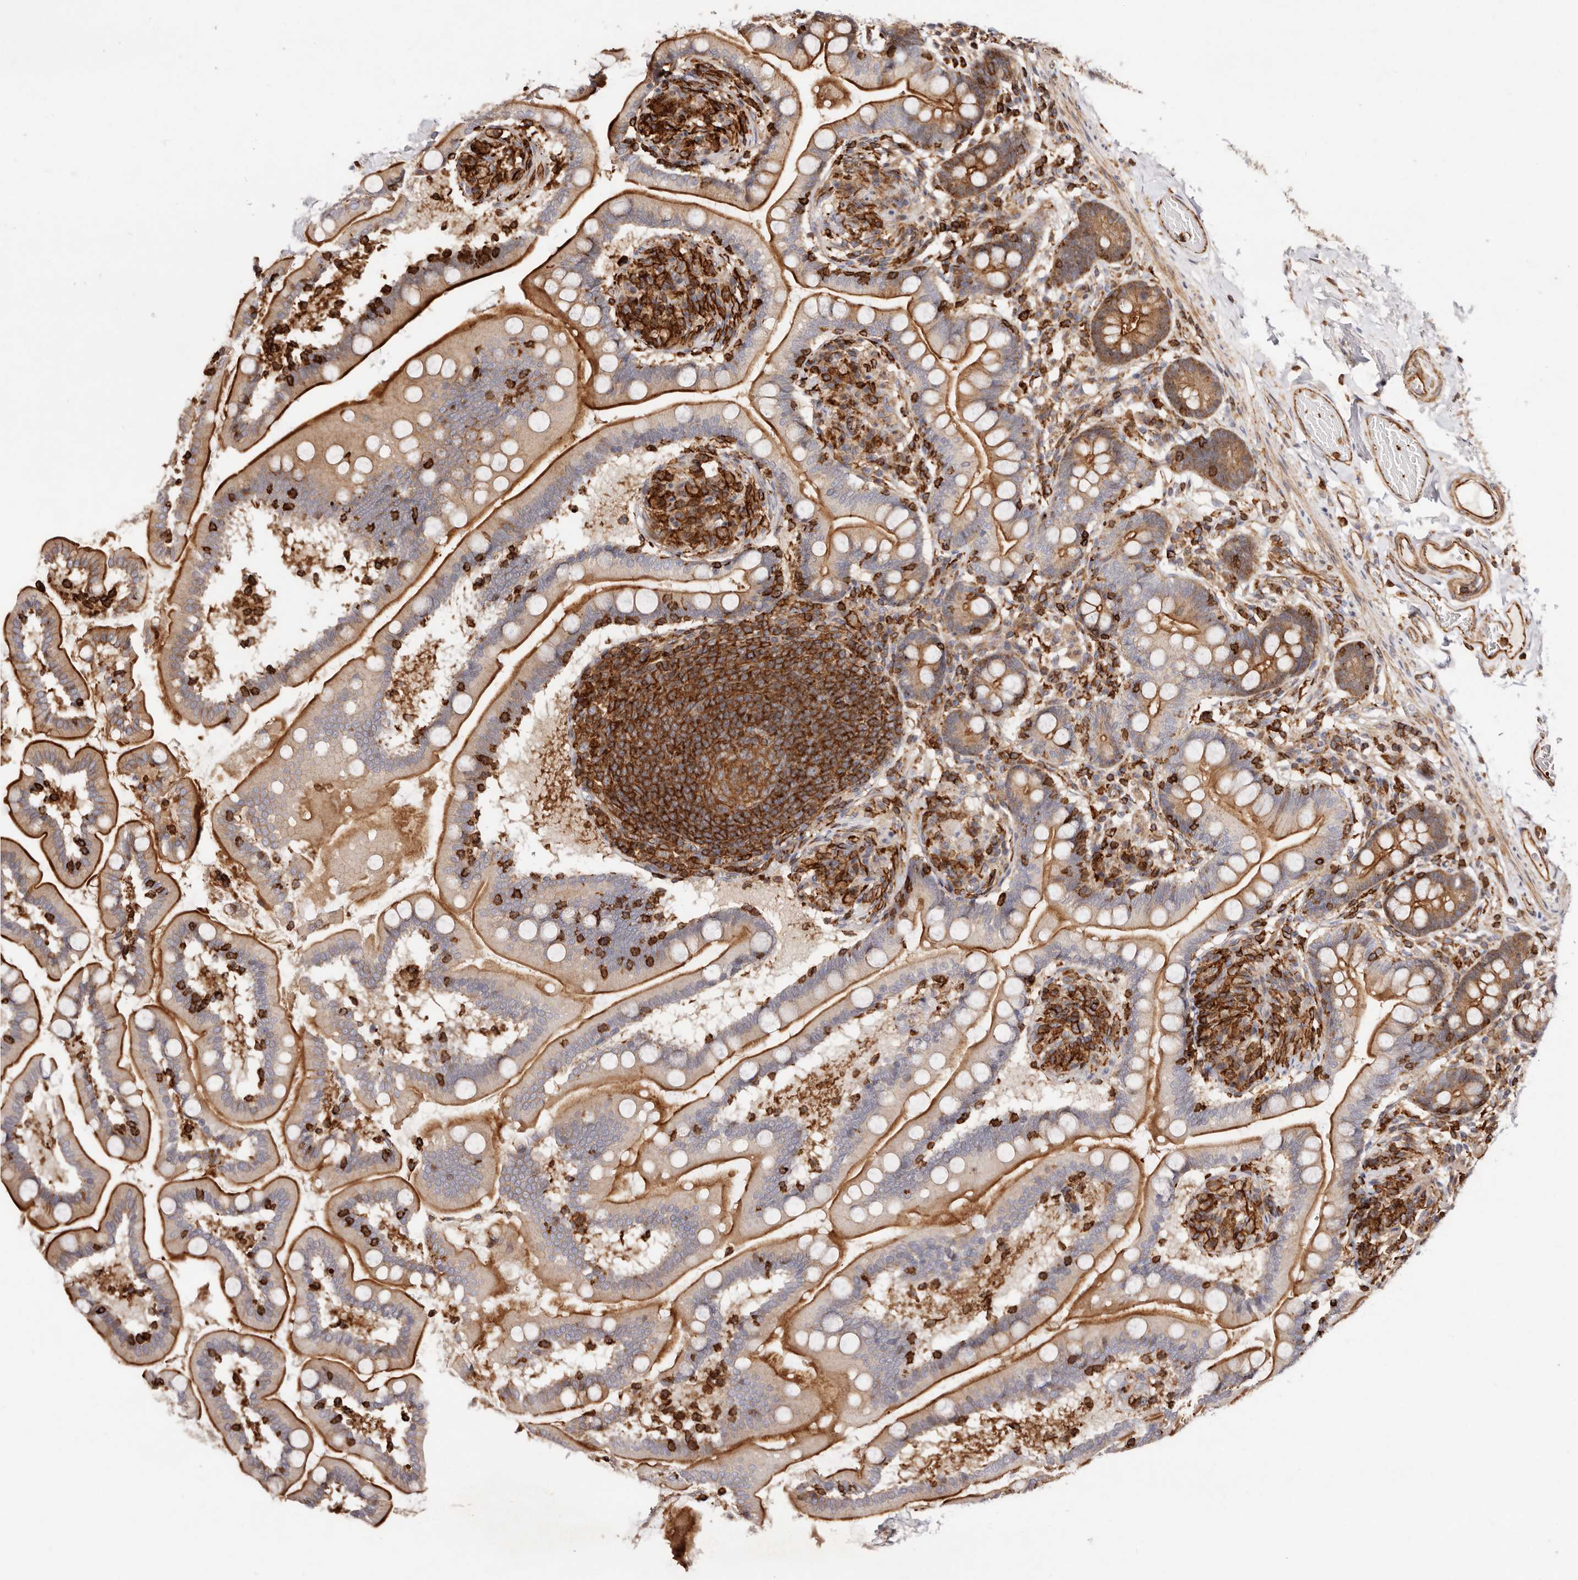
{"staining": {"intensity": "strong", "quantity": ">75%", "location": "cytoplasmic/membranous"}, "tissue": "small intestine", "cell_type": "Glandular cells", "image_type": "normal", "snomed": [{"axis": "morphology", "description": "Normal tissue, NOS"}, {"axis": "topography", "description": "Small intestine"}], "caption": "Glandular cells display high levels of strong cytoplasmic/membranous staining in about >75% of cells in benign human small intestine.", "gene": "PTPN22", "patient": {"sex": "female", "age": 64}}